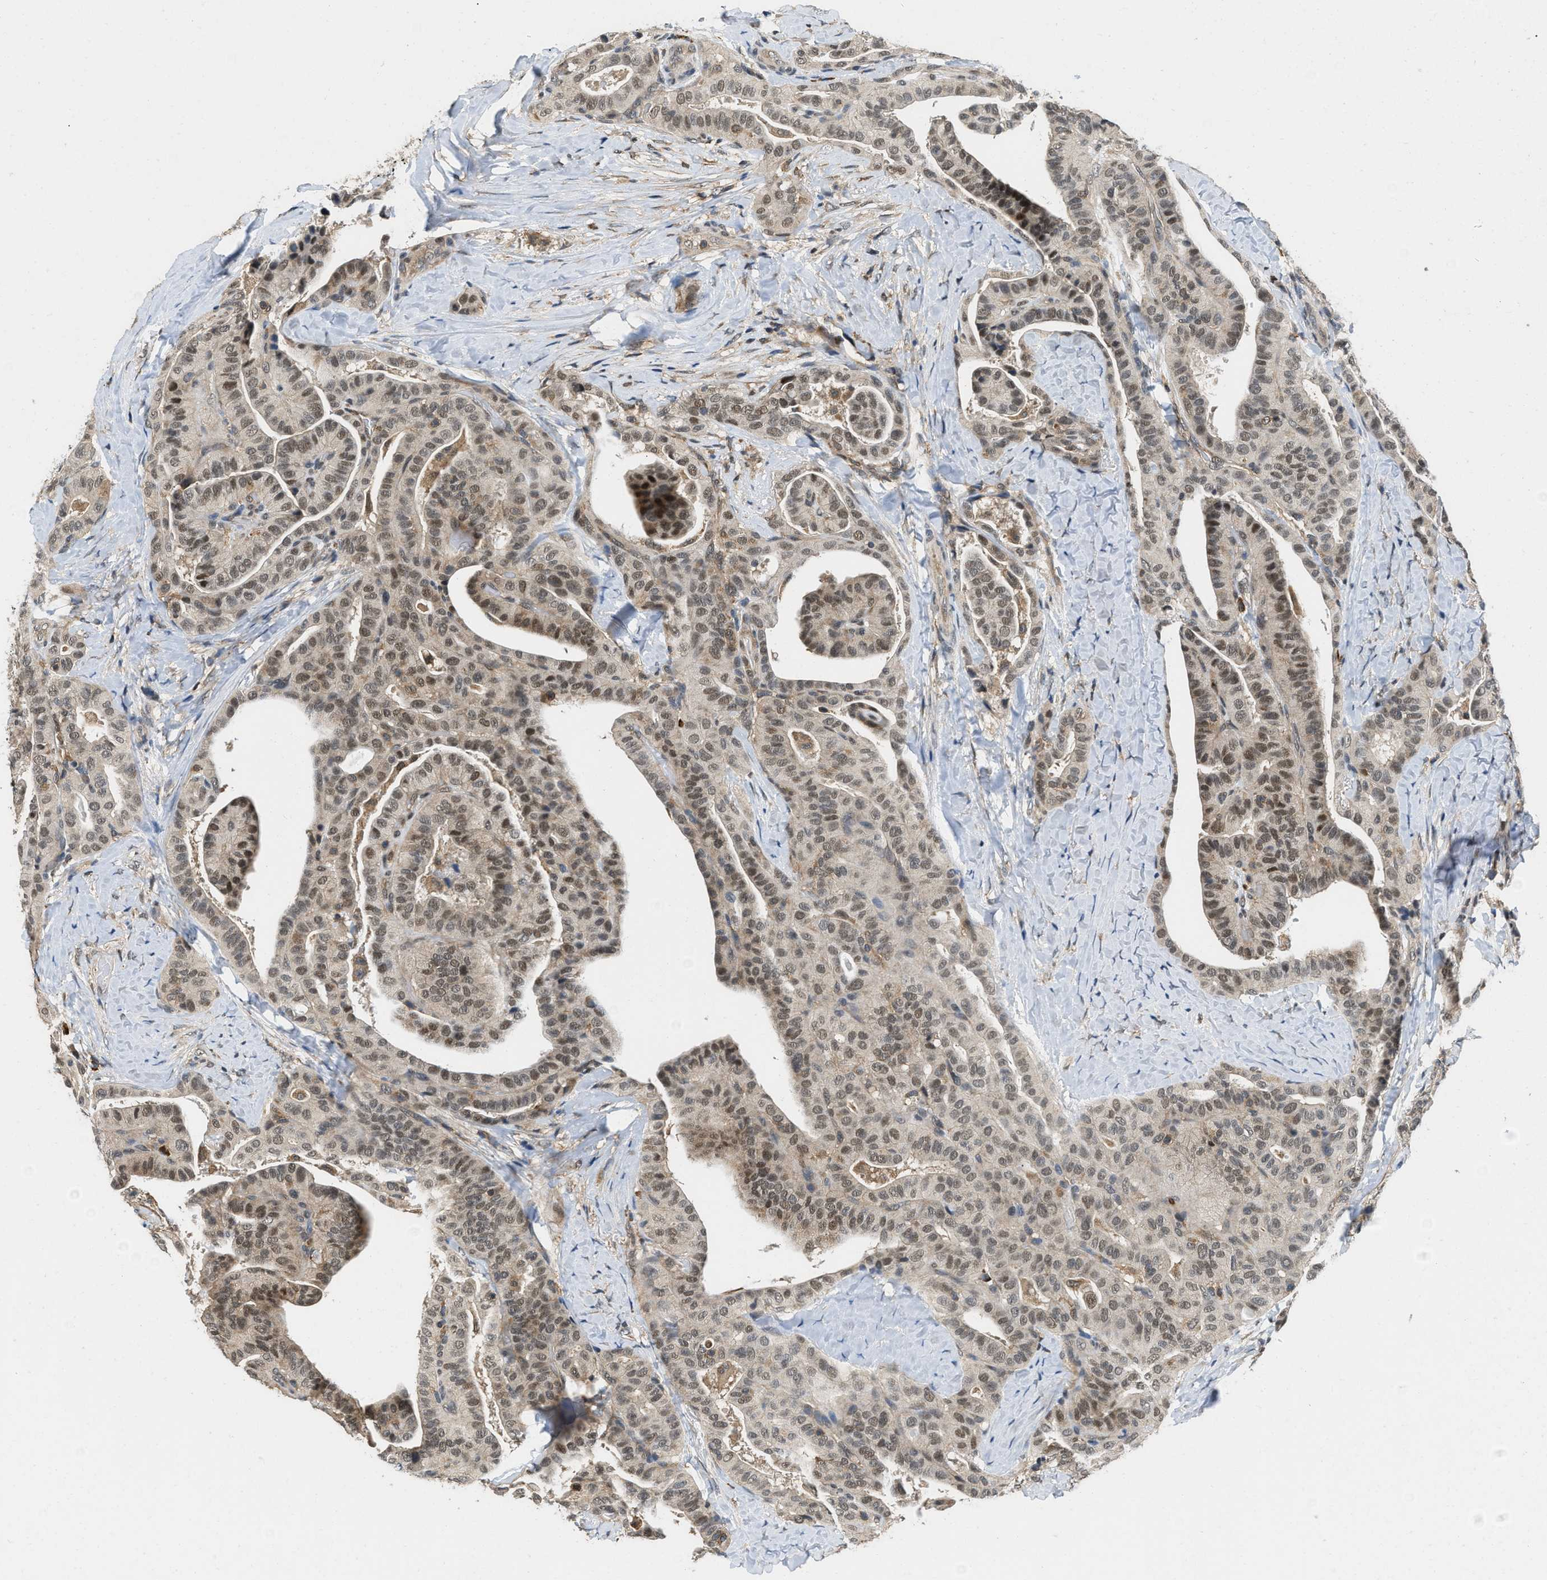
{"staining": {"intensity": "weak", "quantity": "25%-75%", "location": "cytoplasmic/membranous,nuclear"}, "tissue": "thyroid cancer", "cell_type": "Tumor cells", "image_type": "cancer", "snomed": [{"axis": "morphology", "description": "Papillary adenocarcinoma, NOS"}, {"axis": "topography", "description": "Thyroid gland"}], "caption": "High-power microscopy captured an immunohistochemistry (IHC) photomicrograph of thyroid cancer, revealing weak cytoplasmic/membranous and nuclear expression in about 25%-75% of tumor cells.", "gene": "ATF7IP", "patient": {"sex": "male", "age": 77}}